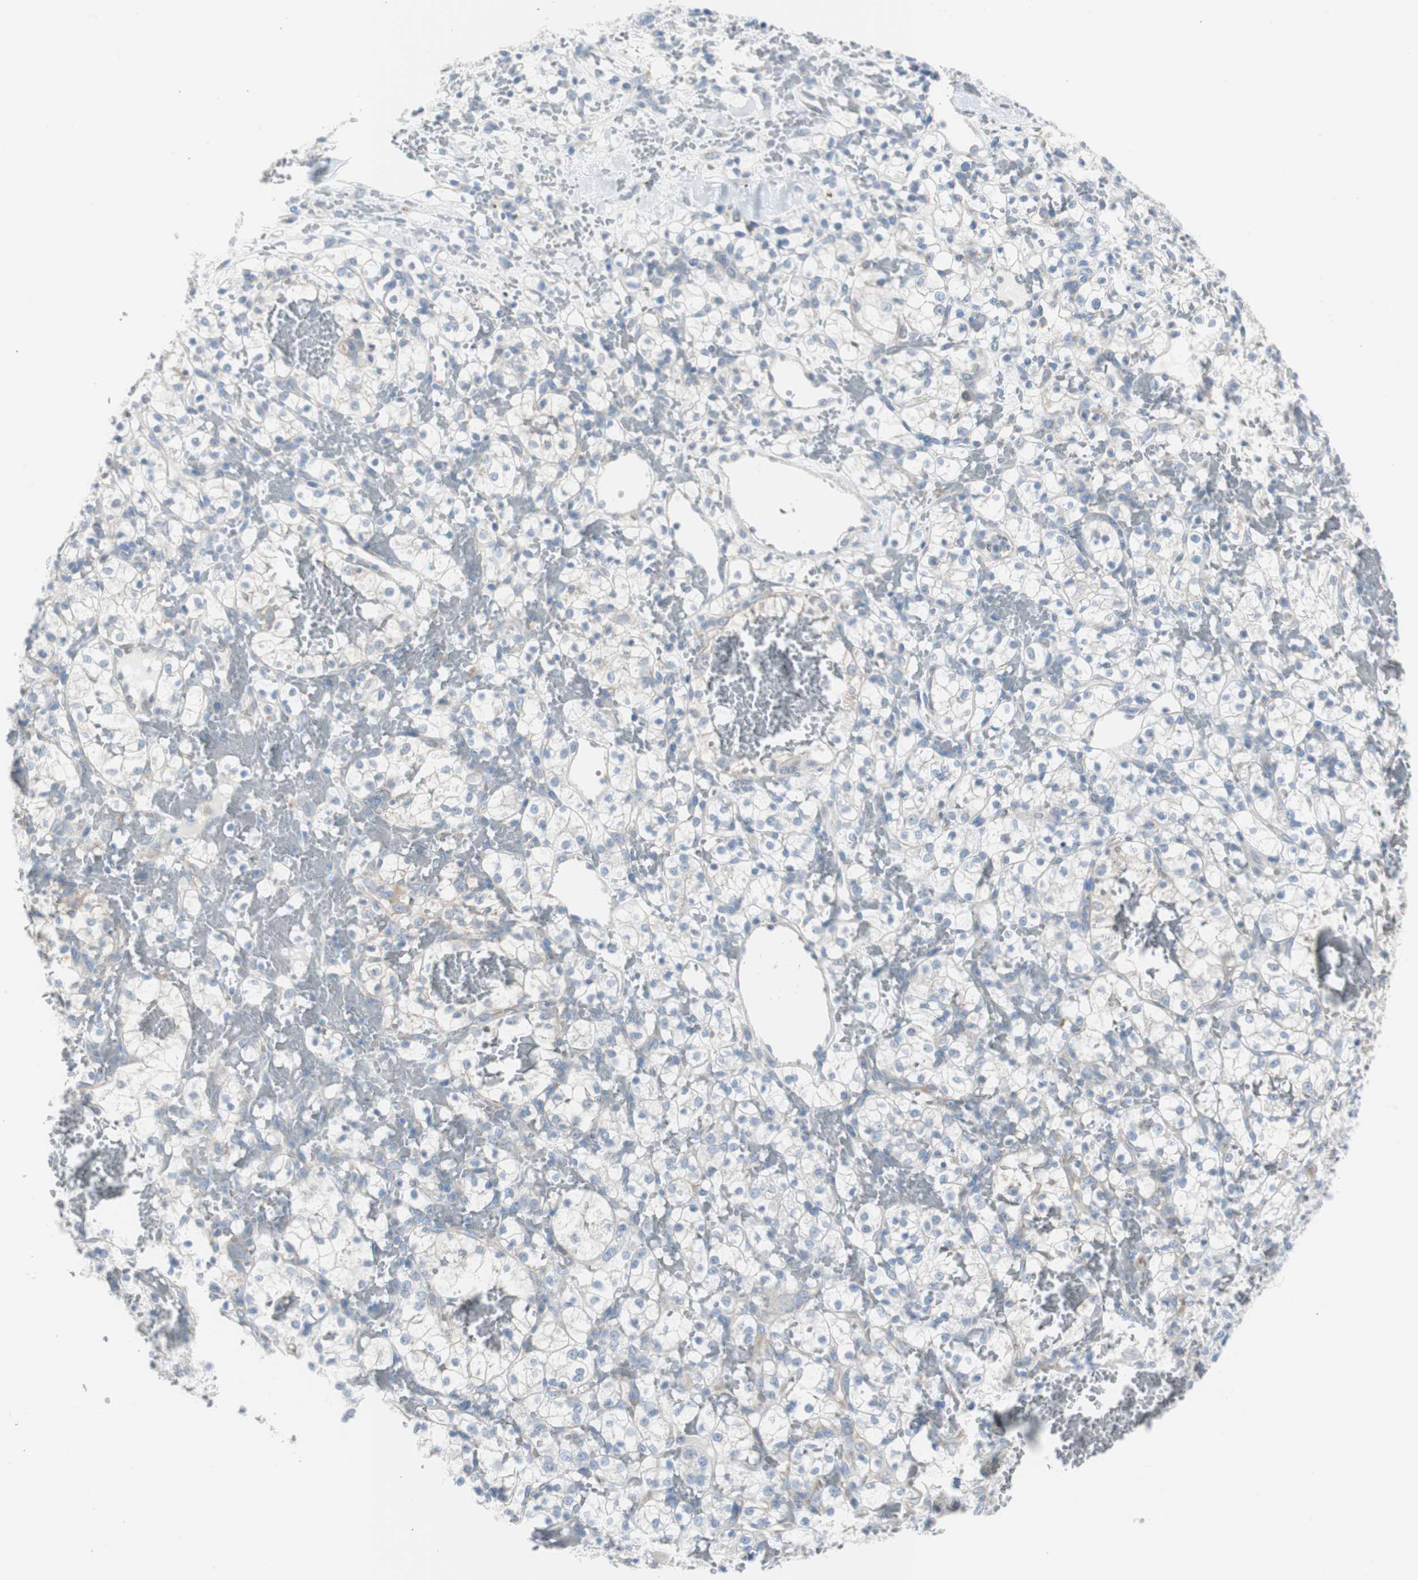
{"staining": {"intensity": "negative", "quantity": "none", "location": "none"}, "tissue": "renal cancer", "cell_type": "Tumor cells", "image_type": "cancer", "snomed": [{"axis": "morphology", "description": "Adenocarcinoma, NOS"}, {"axis": "topography", "description": "Kidney"}], "caption": "High magnification brightfield microscopy of adenocarcinoma (renal) stained with DAB (brown) and counterstained with hematoxylin (blue): tumor cells show no significant positivity.", "gene": "RPS12", "patient": {"sex": "female", "age": 60}}